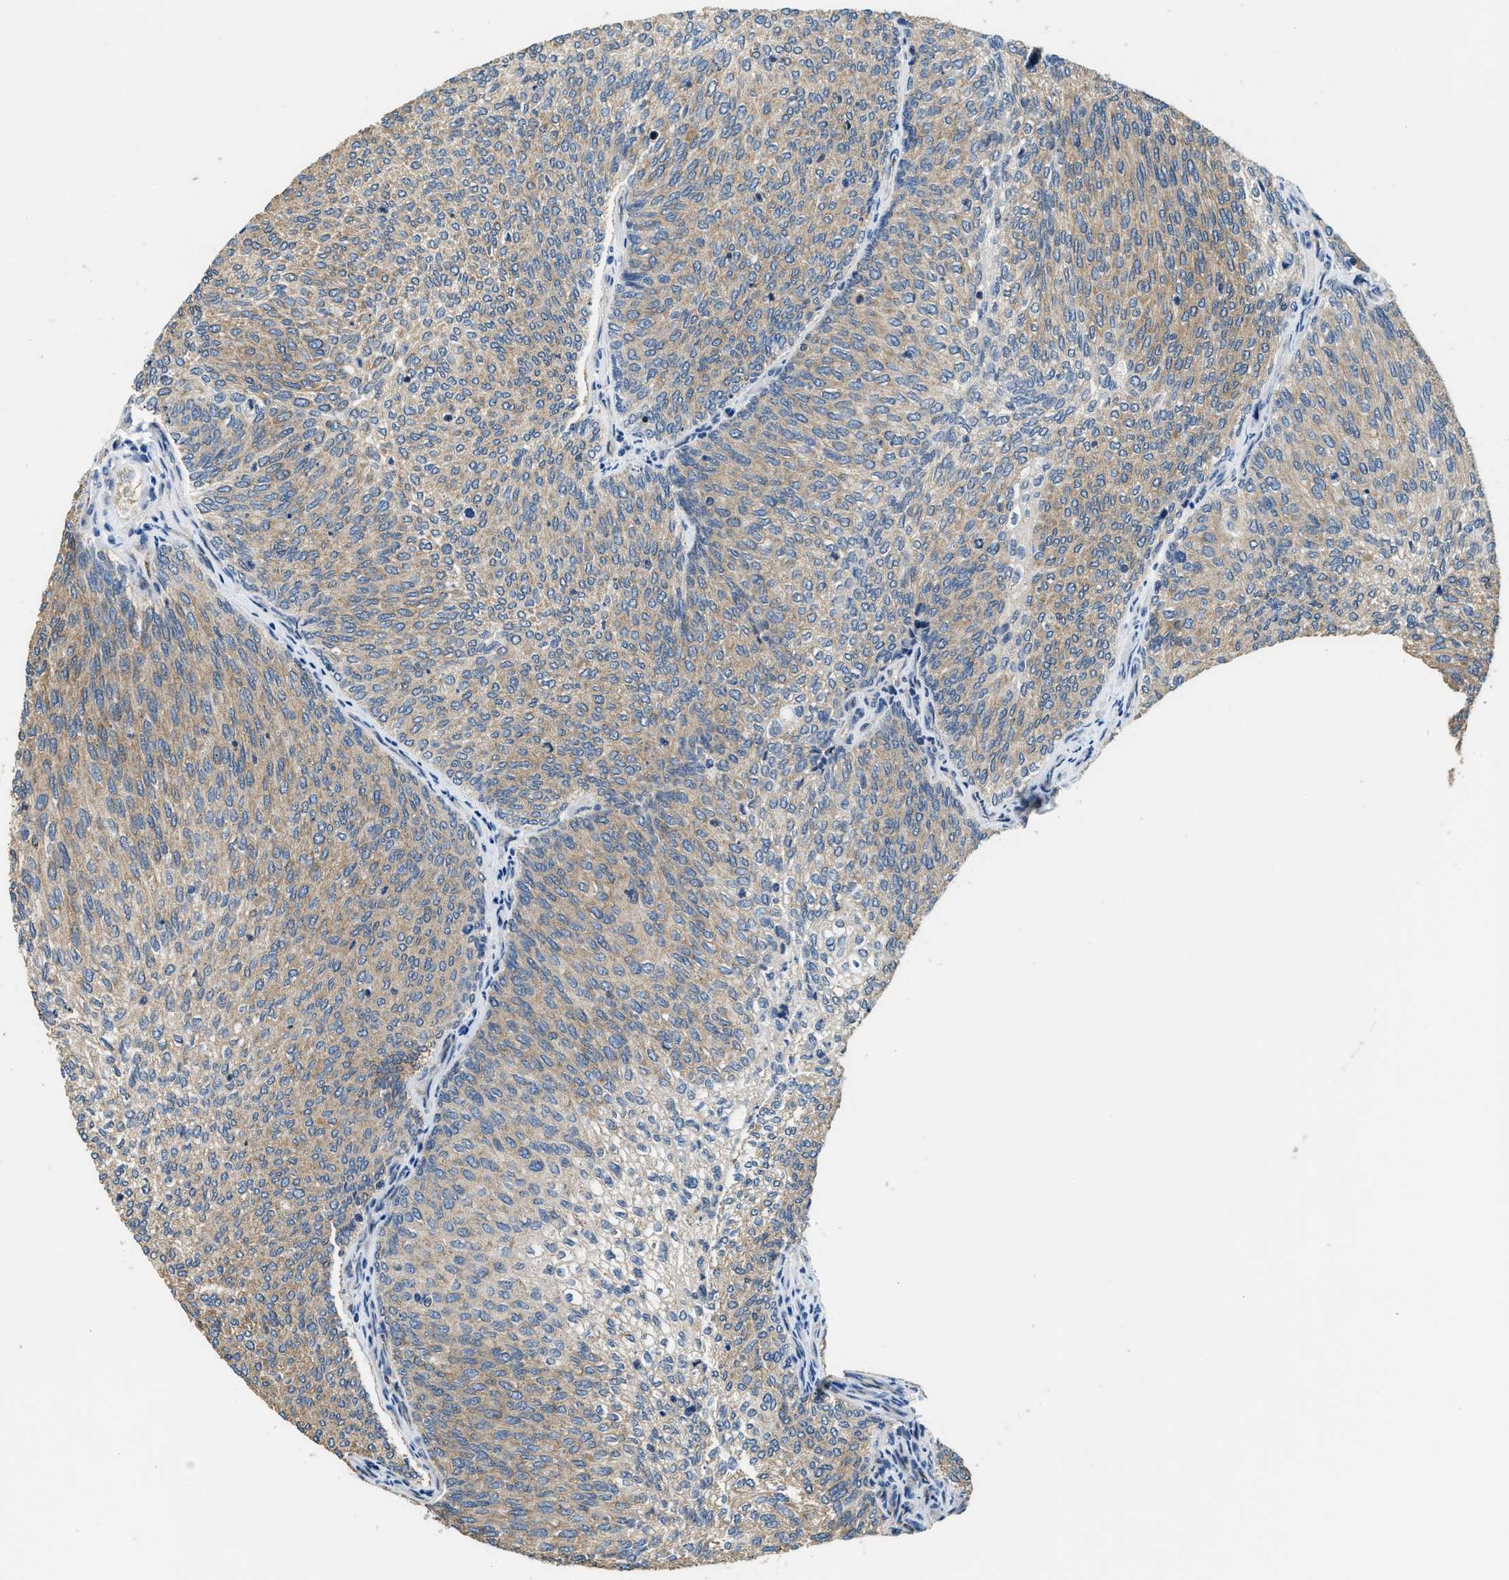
{"staining": {"intensity": "moderate", "quantity": ">75%", "location": "cytoplasmic/membranous"}, "tissue": "urothelial cancer", "cell_type": "Tumor cells", "image_type": "cancer", "snomed": [{"axis": "morphology", "description": "Urothelial carcinoma, Low grade"}, {"axis": "topography", "description": "Urinary bladder"}], "caption": "Urothelial cancer tissue displays moderate cytoplasmic/membranous staining in about >75% of tumor cells The protein of interest is stained brown, and the nuclei are stained in blue (DAB IHC with brightfield microscopy, high magnification).", "gene": "SSH2", "patient": {"sex": "female", "age": 79}}